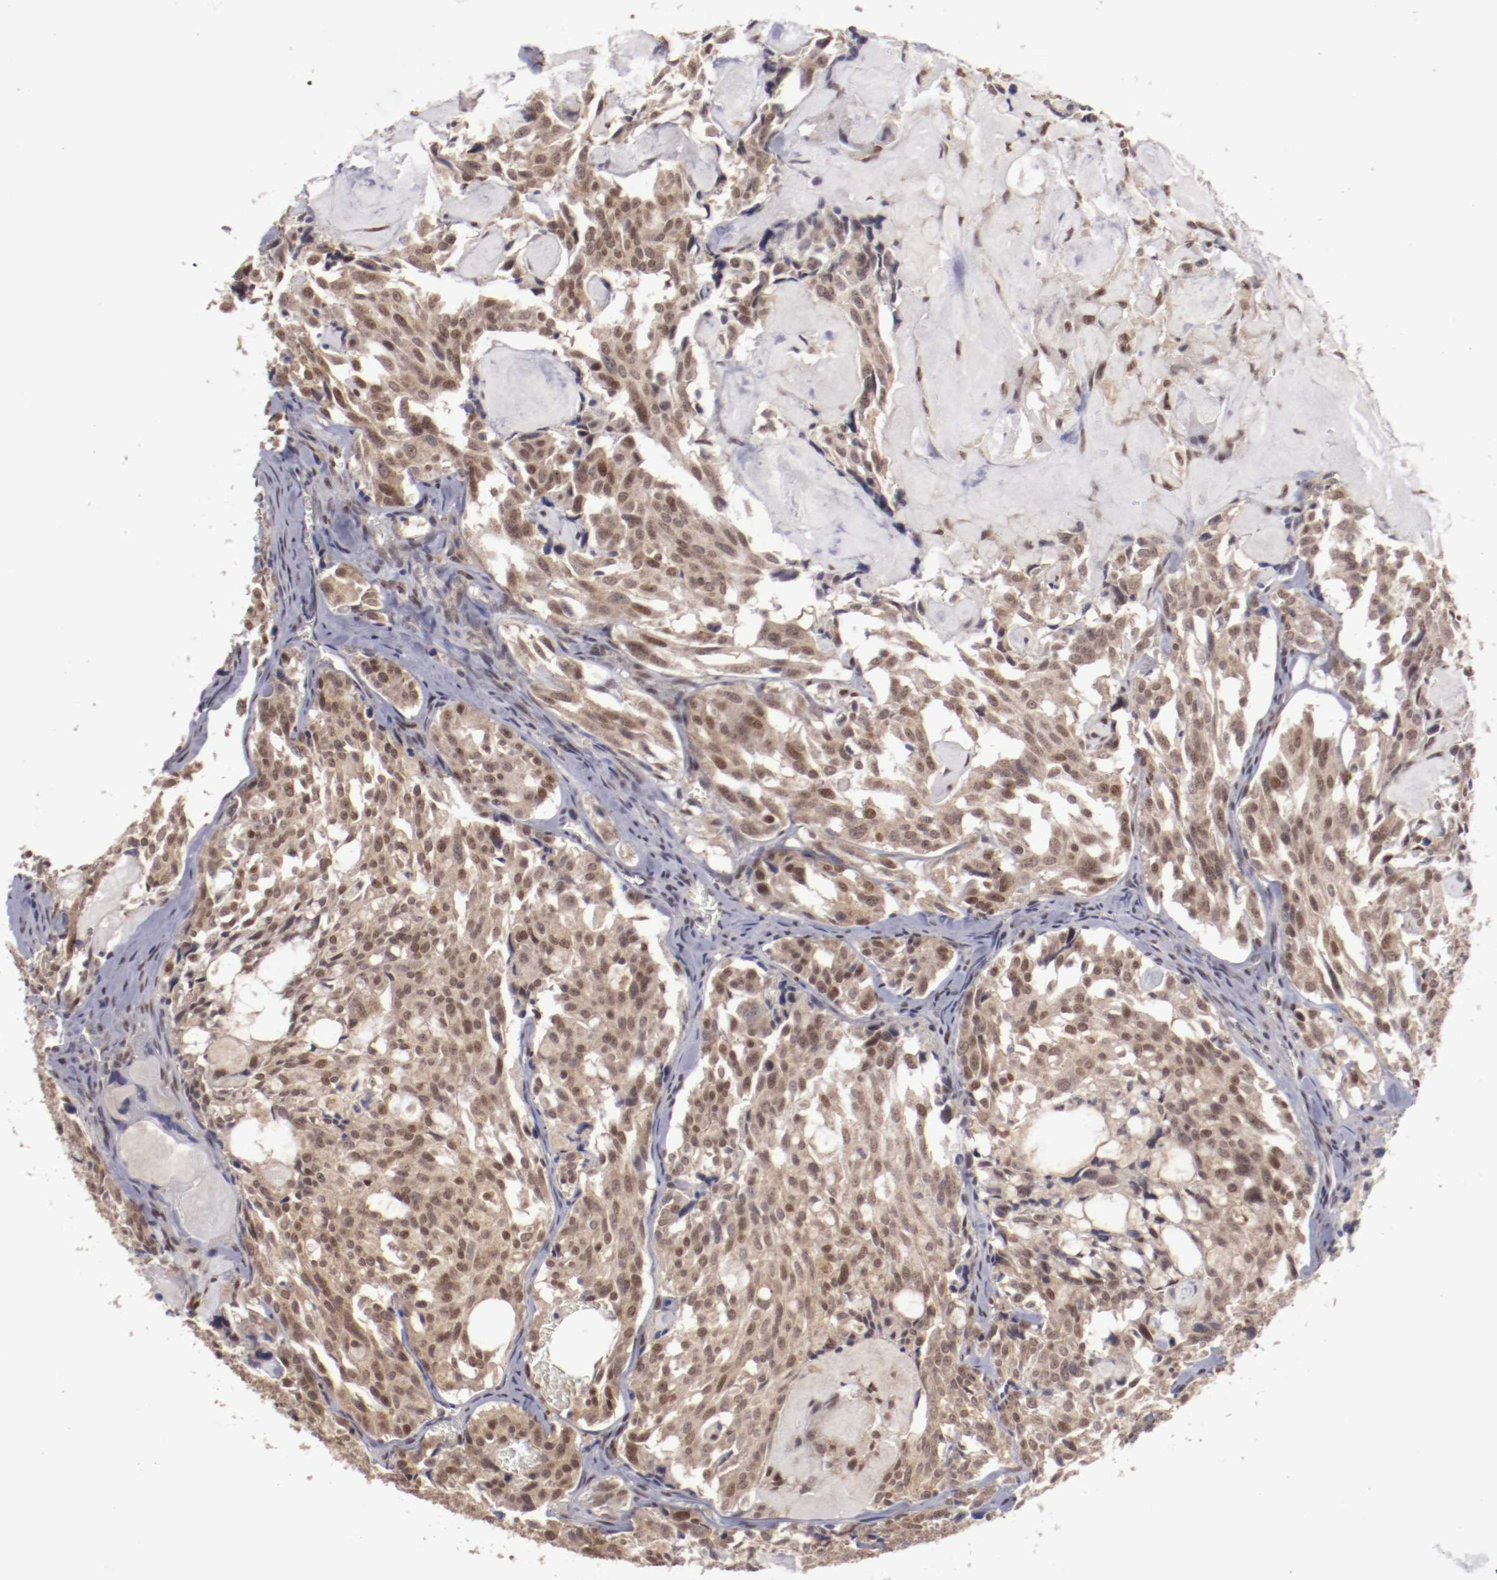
{"staining": {"intensity": "moderate", "quantity": ">75%", "location": "cytoplasmic/membranous,nuclear"}, "tissue": "thyroid cancer", "cell_type": "Tumor cells", "image_type": "cancer", "snomed": [{"axis": "morphology", "description": "Carcinoma, NOS"}, {"axis": "morphology", "description": "Carcinoid, malignant, NOS"}, {"axis": "topography", "description": "Thyroid gland"}], "caption": "Thyroid cancer (malignant carcinoid) stained with immunohistochemistry displays moderate cytoplasmic/membranous and nuclear expression in approximately >75% of tumor cells. (Brightfield microscopy of DAB IHC at high magnification).", "gene": "ARNT", "patient": {"sex": "male", "age": 33}}